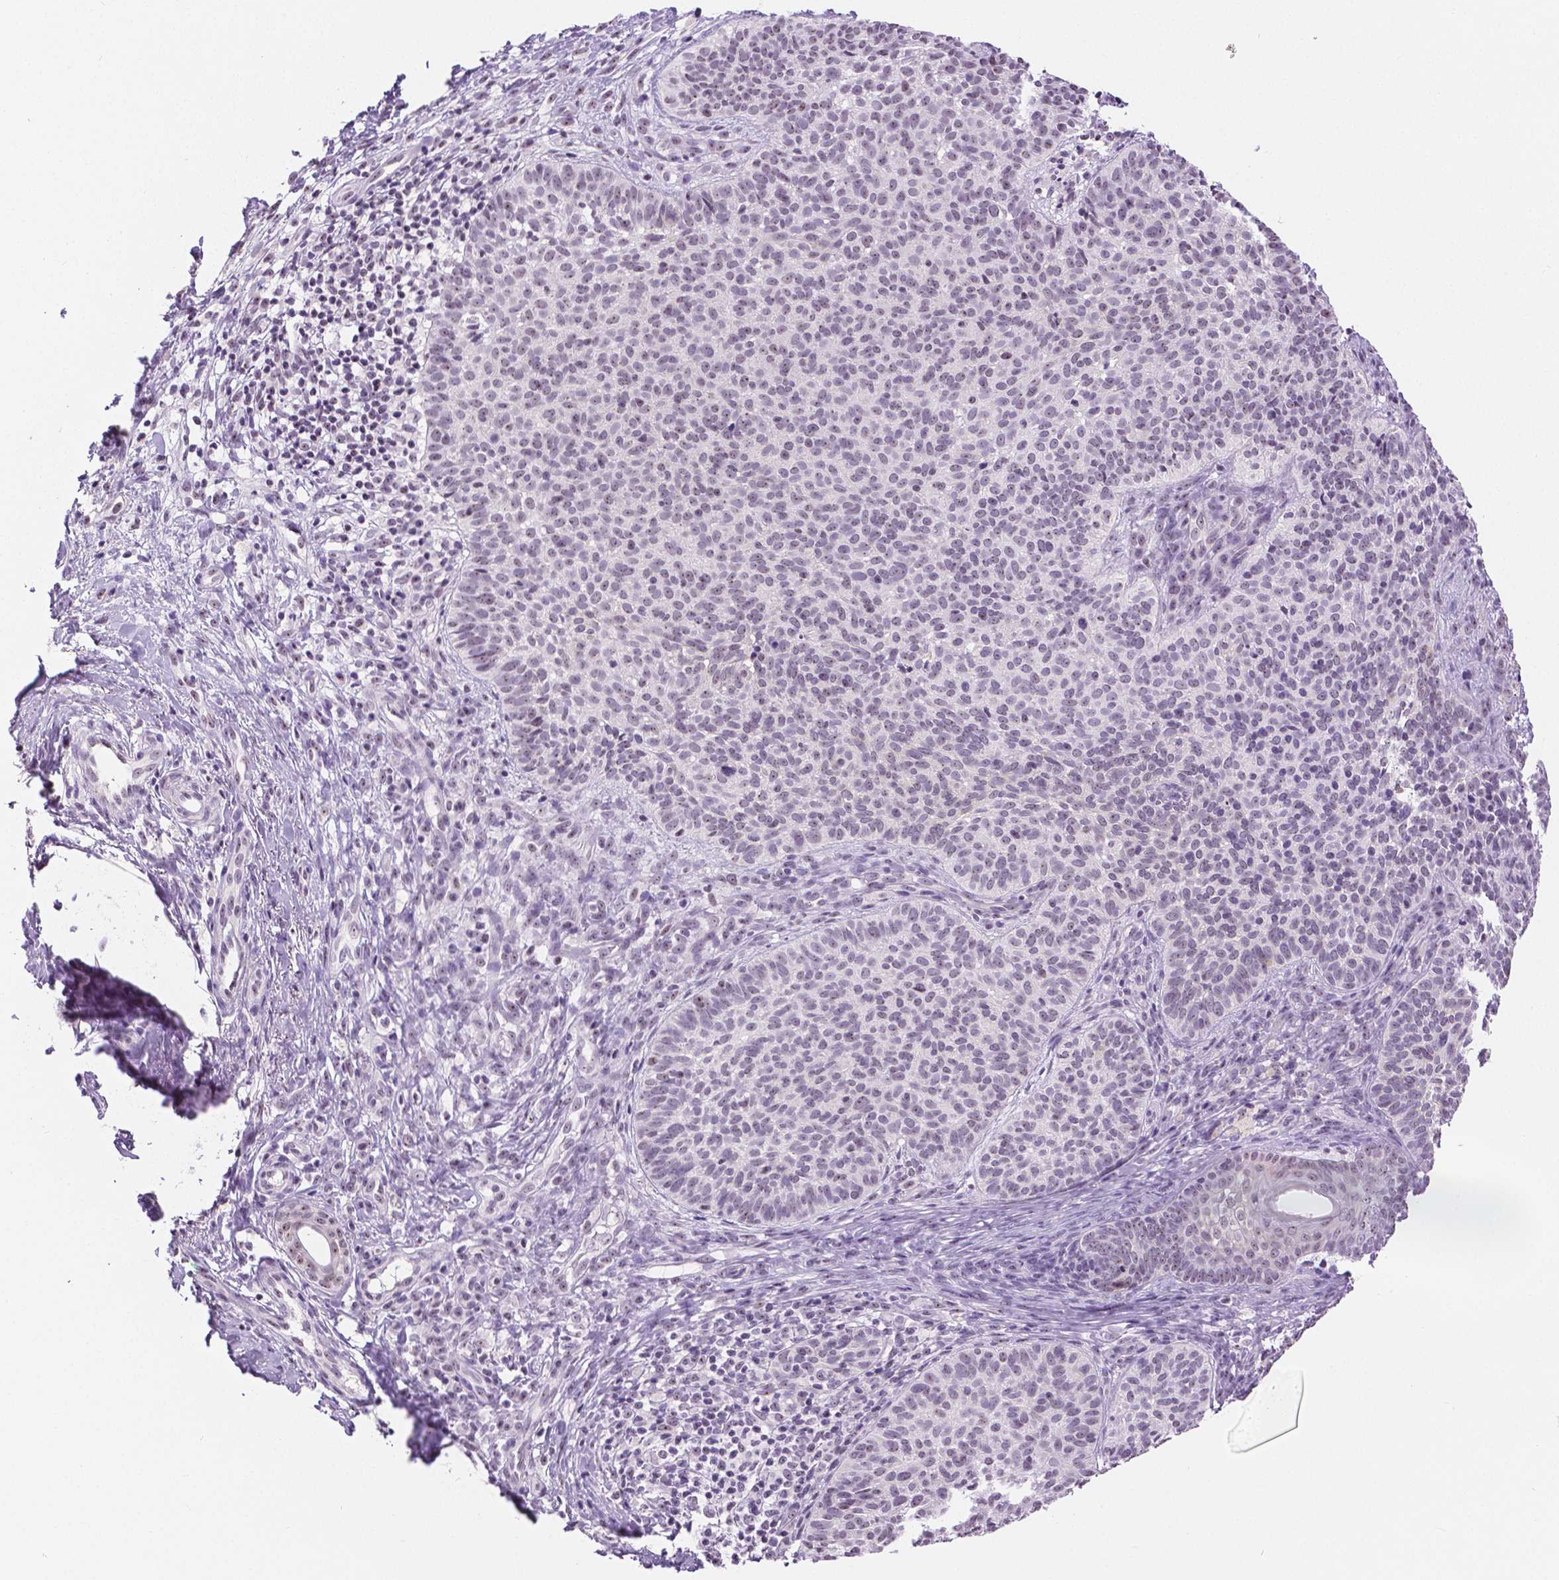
{"staining": {"intensity": "weak", "quantity": "<25%", "location": "nuclear"}, "tissue": "skin cancer", "cell_type": "Tumor cells", "image_type": "cancer", "snomed": [{"axis": "morphology", "description": "Basal cell carcinoma"}, {"axis": "topography", "description": "Skin"}], "caption": "Immunohistochemistry (IHC) histopathology image of human skin basal cell carcinoma stained for a protein (brown), which reveals no staining in tumor cells.", "gene": "NHP2", "patient": {"sex": "male", "age": 57}}